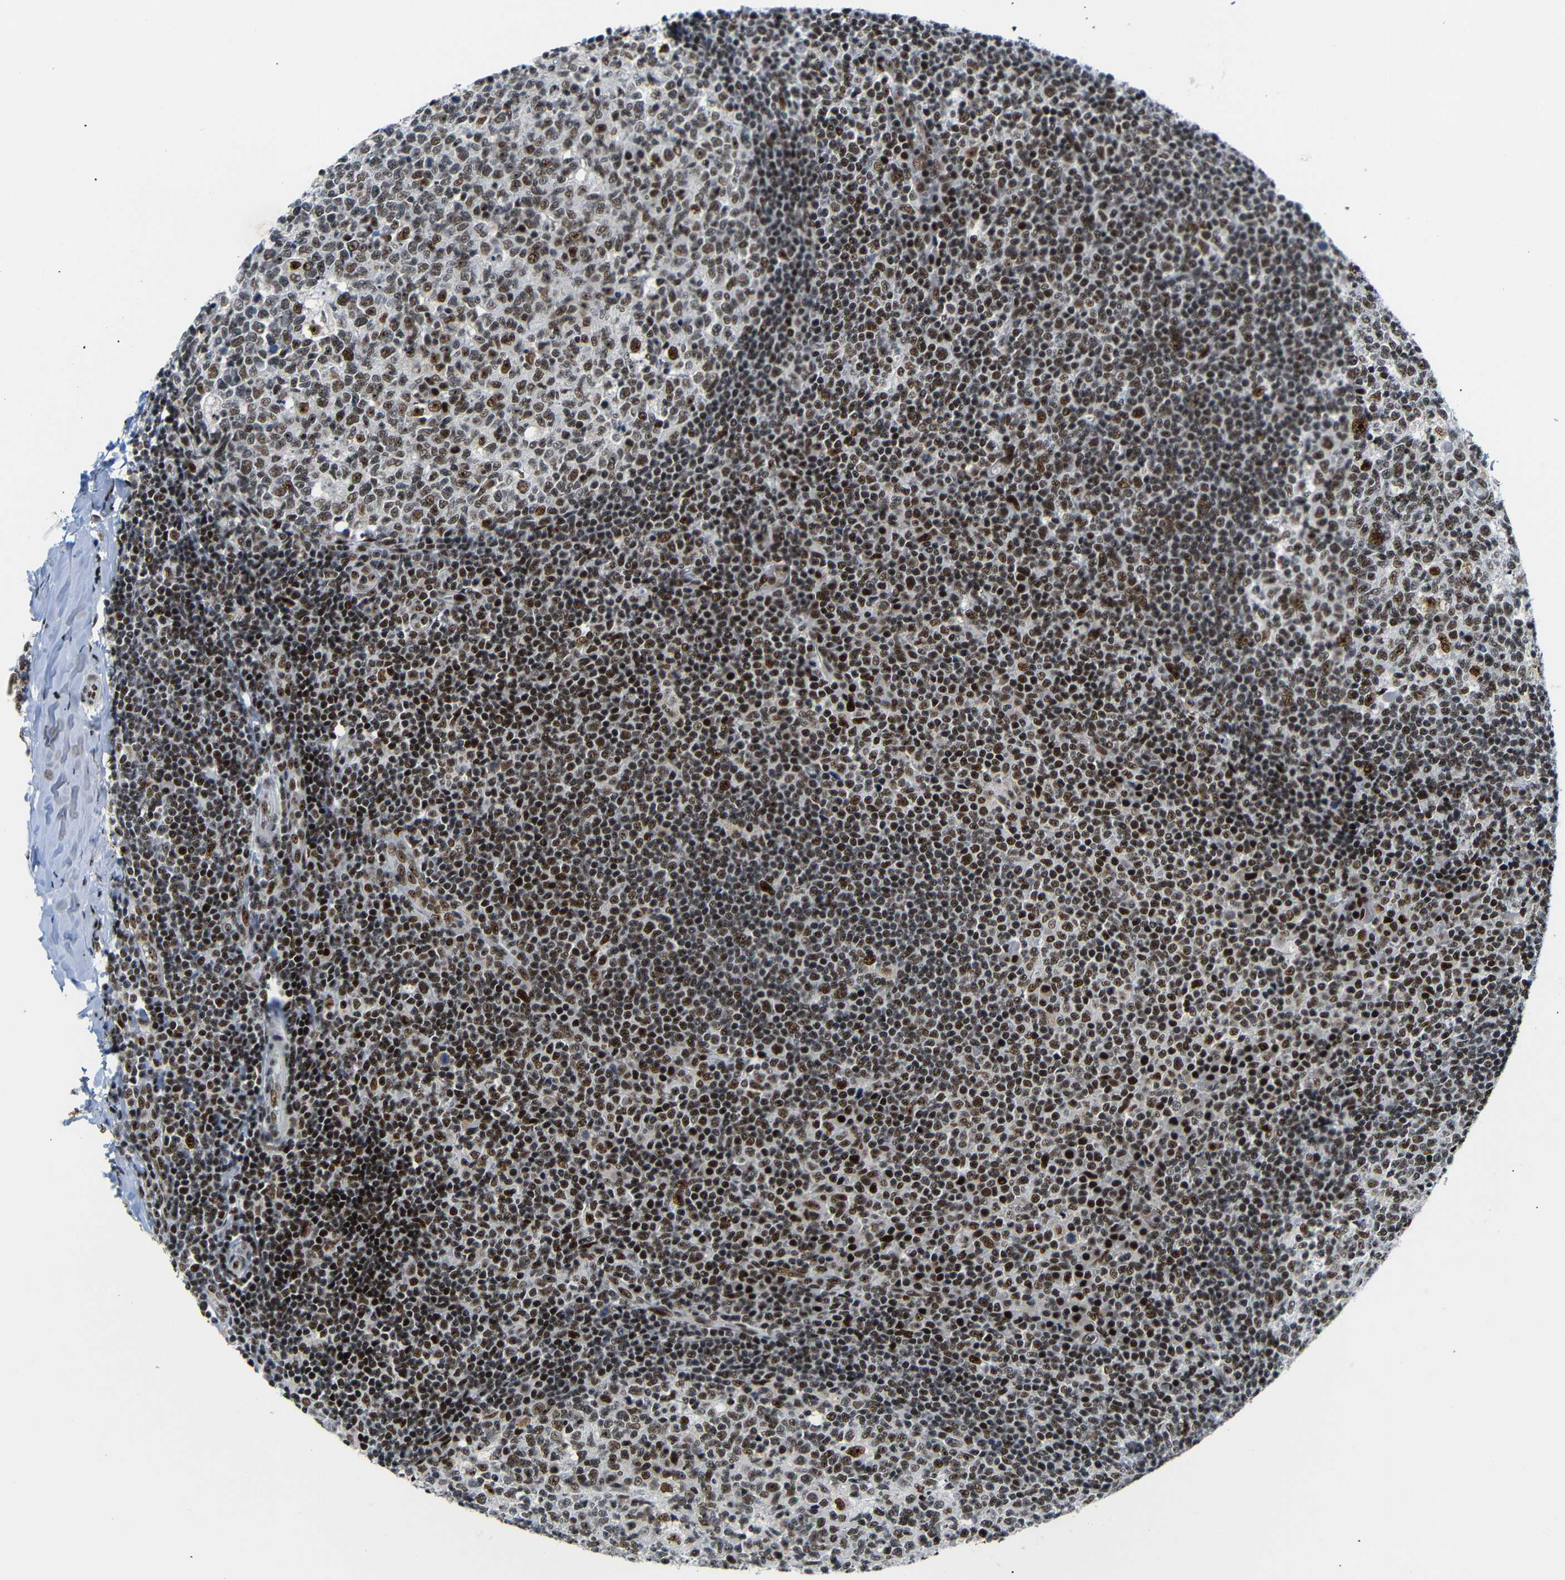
{"staining": {"intensity": "strong", "quantity": ">75%", "location": "nuclear"}, "tissue": "tonsil", "cell_type": "Germinal center cells", "image_type": "normal", "snomed": [{"axis": "morphology", "description": "Normal tissue, NOS"}, {"axis": "topography", "description": "Tonsil"}], "caption": "Tonsil stained with immunohistochemistry (IHC) demonstrates strong nuclear positivity in about >75% of germinal center cells. Nuclei are stained in blue.", "gene": "SETDB2", "patient": {"sex": "female", "age": 19}}